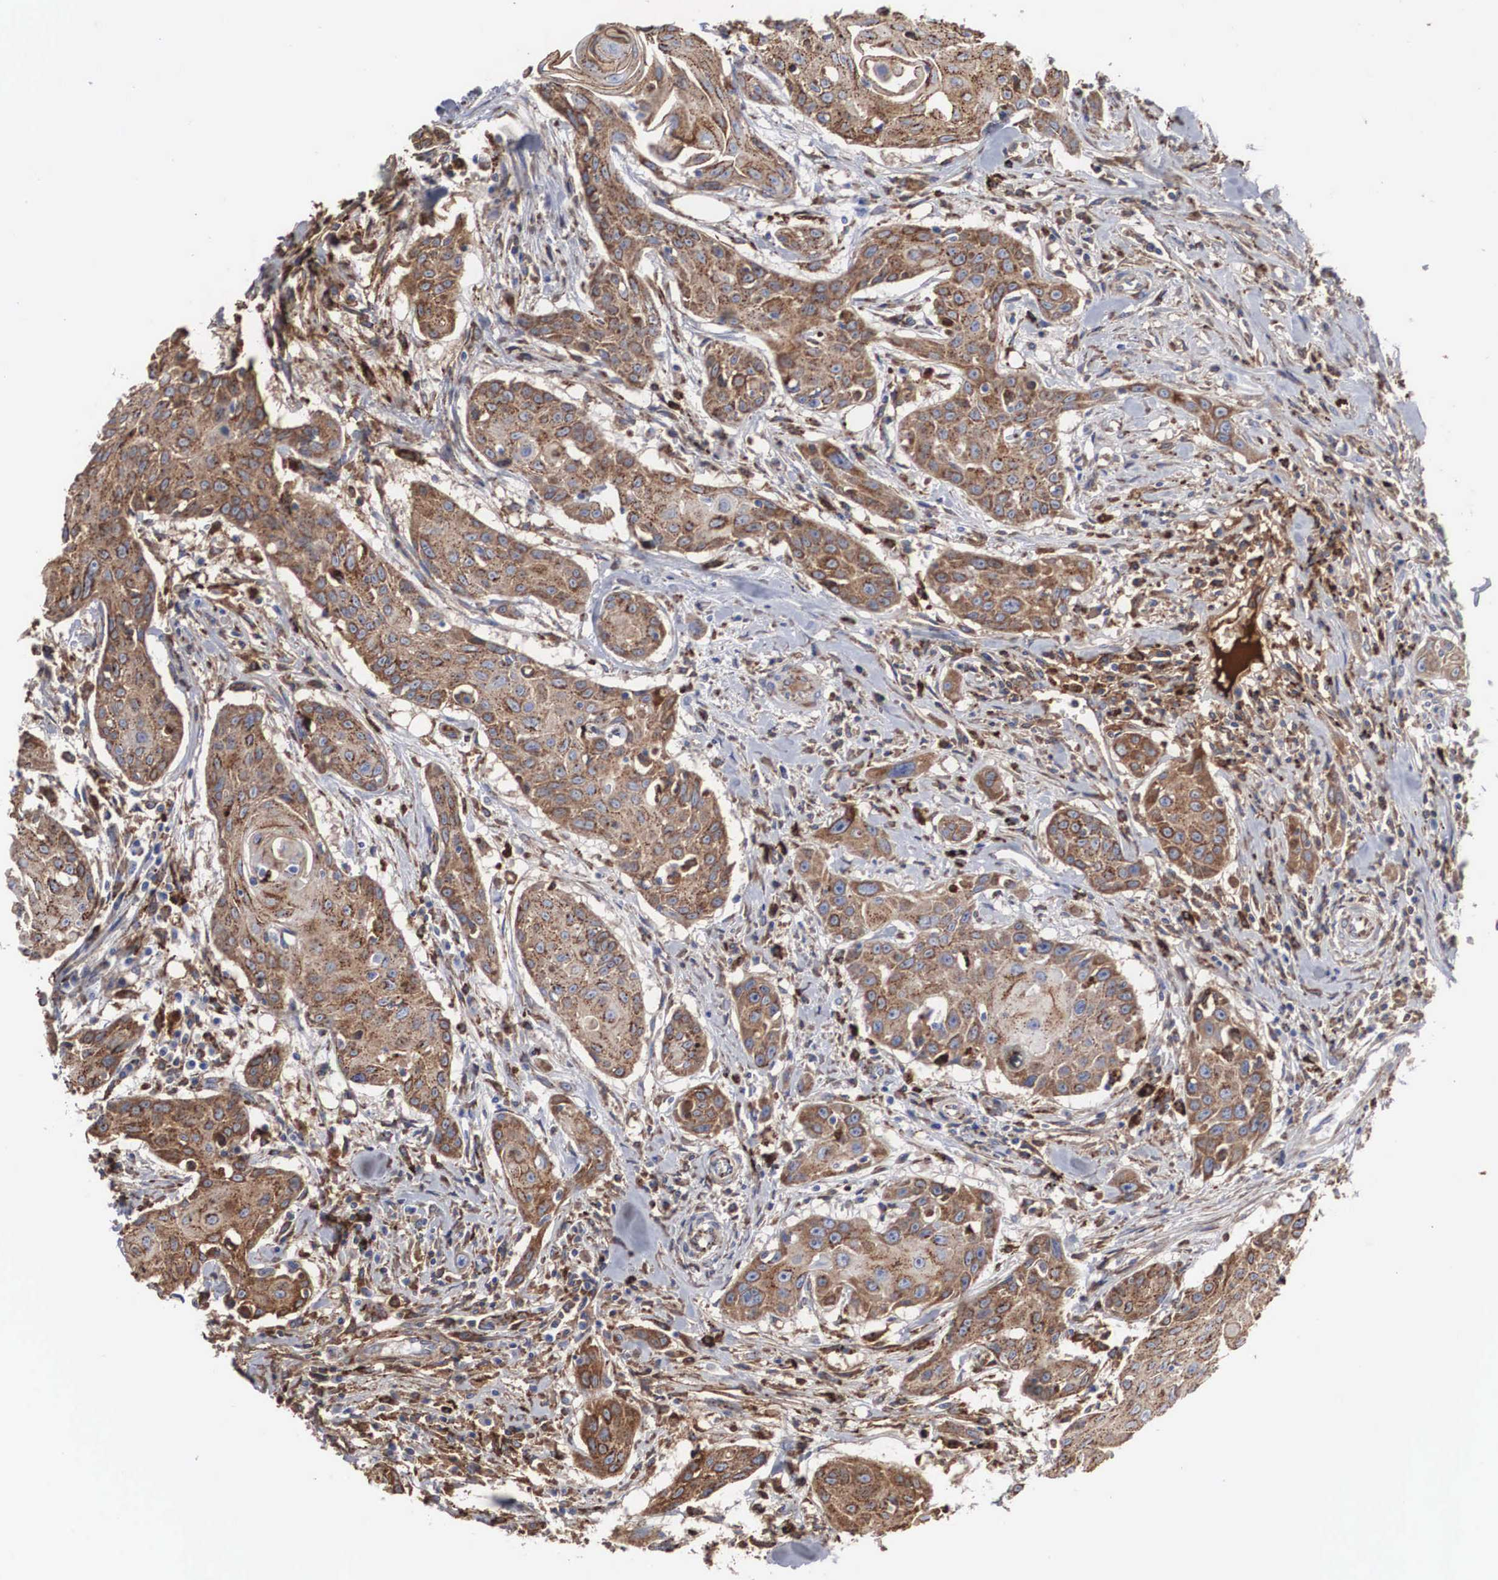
{"staining": {"intensity": "moderate", "quantity": ">75%", "location": "cytoplasmic/membranous"}, "tissue": "head and neck cancer", "cell_type": "Tumor cells", "image_type": "cancer", "snomed": [{"axis": "morphology", "description": "Squamous cell carcinoma, NOS"}, {"axis": "morphology", "description": "Squamous cell carcinoma, metastatic, NOS"}, {"axis": "topography", "description": "Lymph node"}, {"axis": "topography", "description": "Salivary gland"}, {"axis": "topography", "description": "Head-Neck"}], "caption": "Moderate cytoplasmic/membranous staining for a protein is present in about >75% of tumor cells of head and neck cancer using immunohistochemistry.", "gene": "LGALS3BP", "patient": {"sex": "female", "age": 74}}